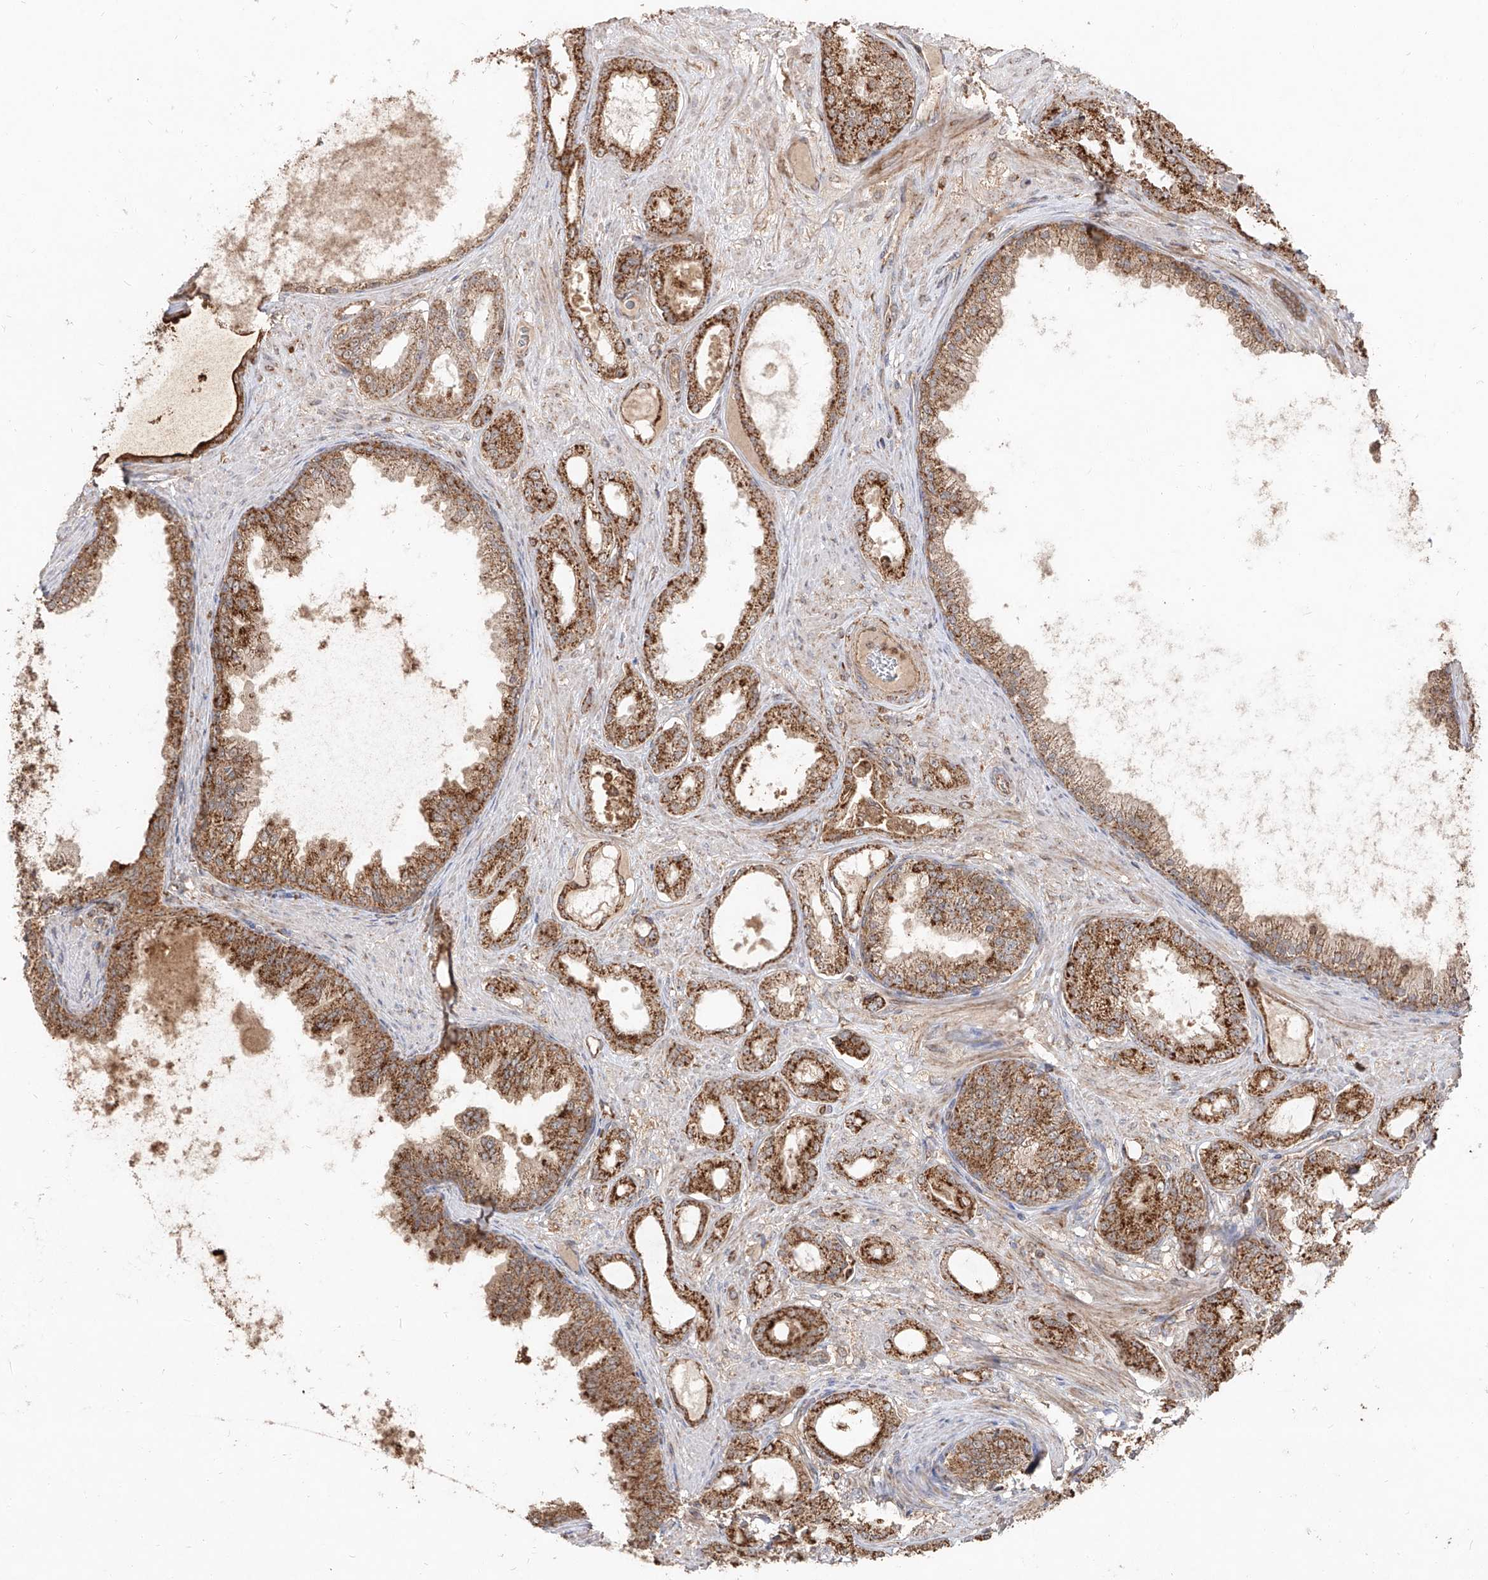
{"staining": {"intensity": "moderate", "quantity": ">75%", "location": "cytoplasmic/membranous"}, "tissue": "prostate cancer", "cell_type": "Tumor cells", "image_type": "cancer", "snomed": [{"axis": "morphology", "description": "Adenocarcinoma, Low grade"}, {"axis": "topography", "description": "Prostate"}], "caption": "High-power microscopy captured an immunohistochemistry histopathology image of prostate cancer, revealing moderate cytoplasmic/membranous positivity in about >75% of tumor cells. The protein of interest is stained brown, and the nuclei are stained in blue (DAB IHC with brightfield microscopy, high magnification).", "gene": "AIM2", "patient": {"sex": "male", "age": 63}}